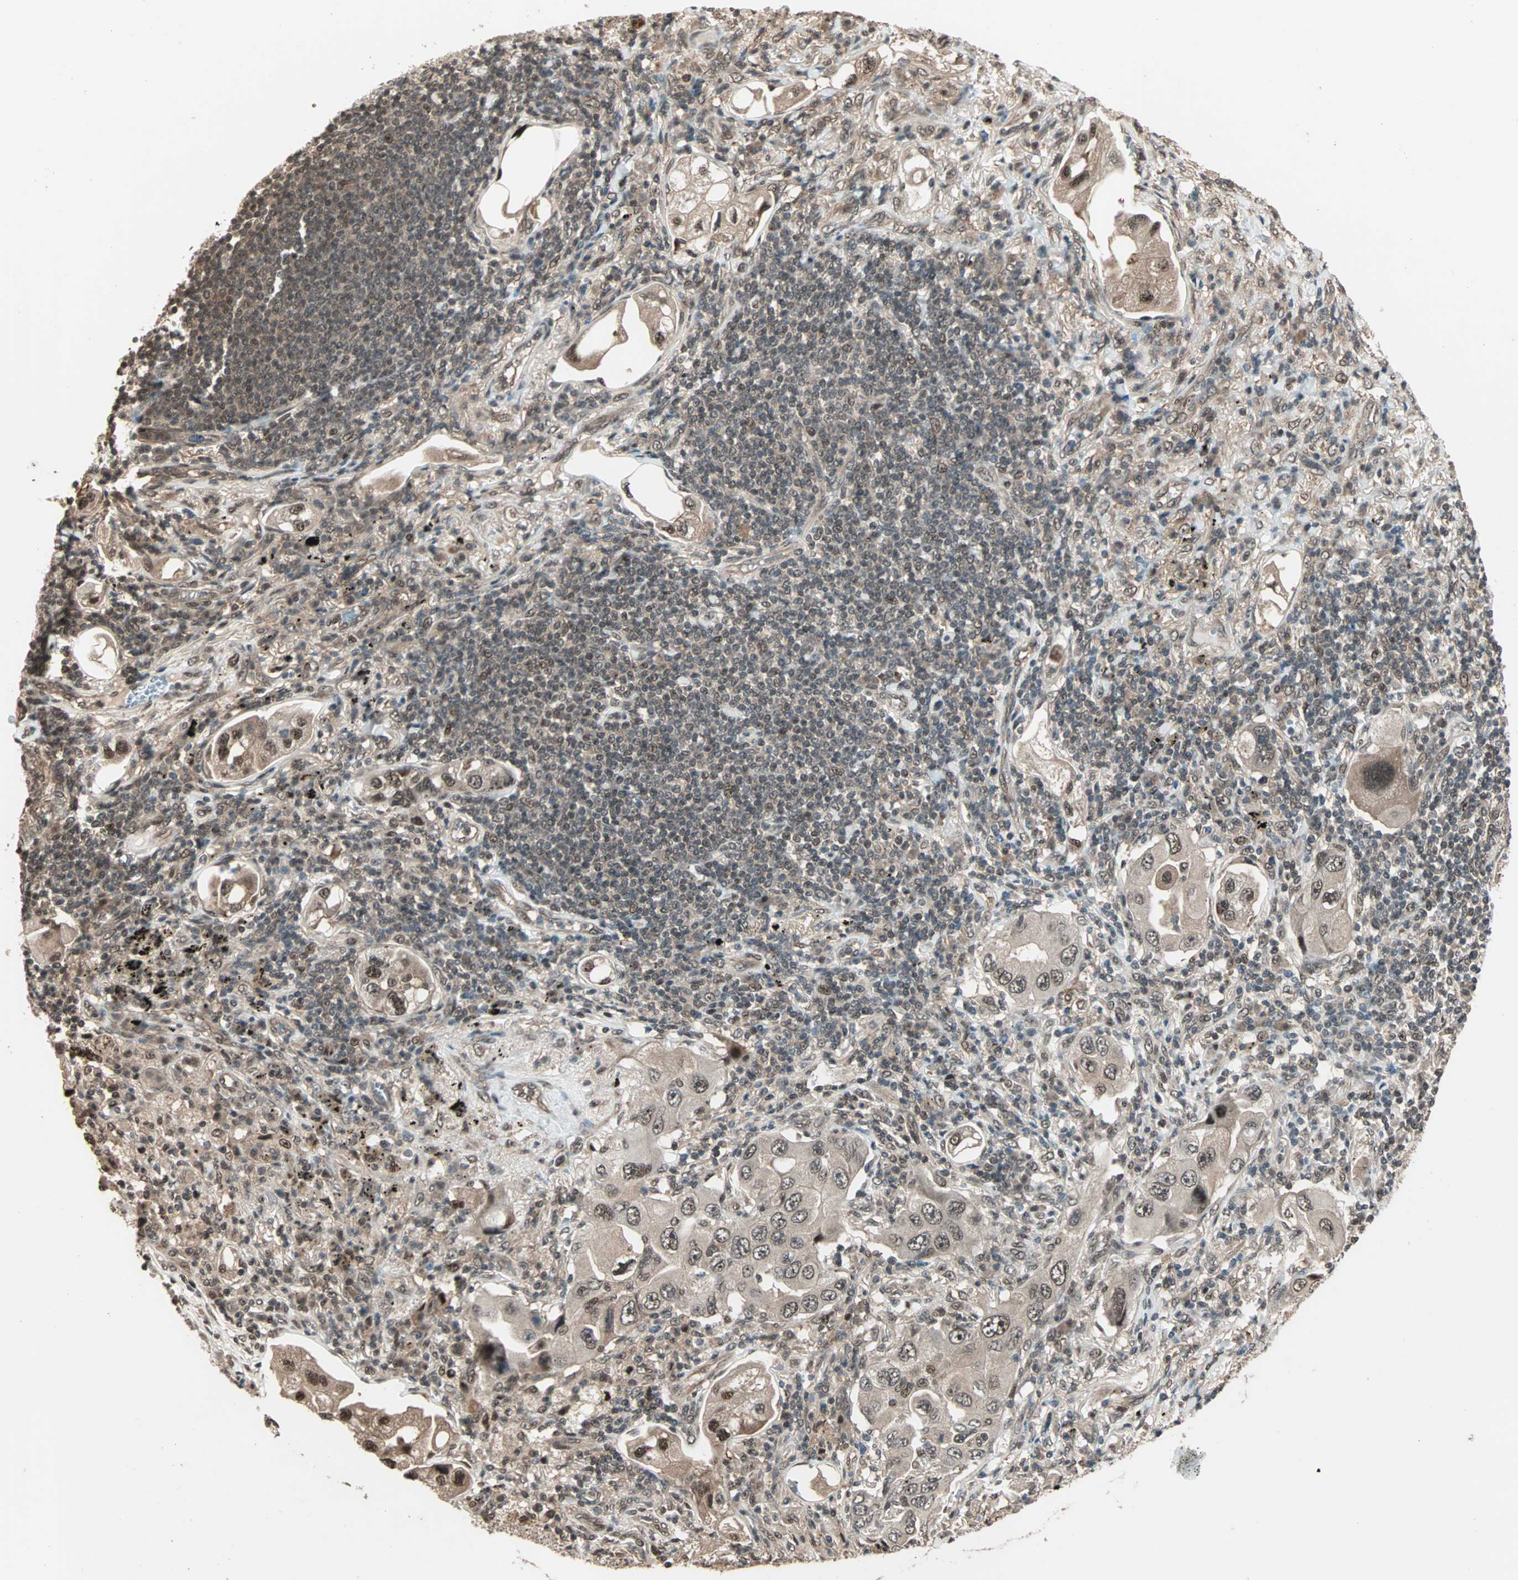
{"staining": {"intensity": "moderate", "quantity": "<25%", "location": "nuclear"}, "tissue": "lung cancer", "cell_type": "Tumor cells", "image_type": "cancer", "snomed": [{"axis": "morphology", "description": "Adenocarcinoma, NOS"}, {"axis": "topography", "description": "Lung"}], "caption": "Protein staining exhibits moderate nuclear staining in approximately <25% of tumor cells in lung cancer.", "gene": "ZNF701", "patient": {"sex": "female", "age": 65}}